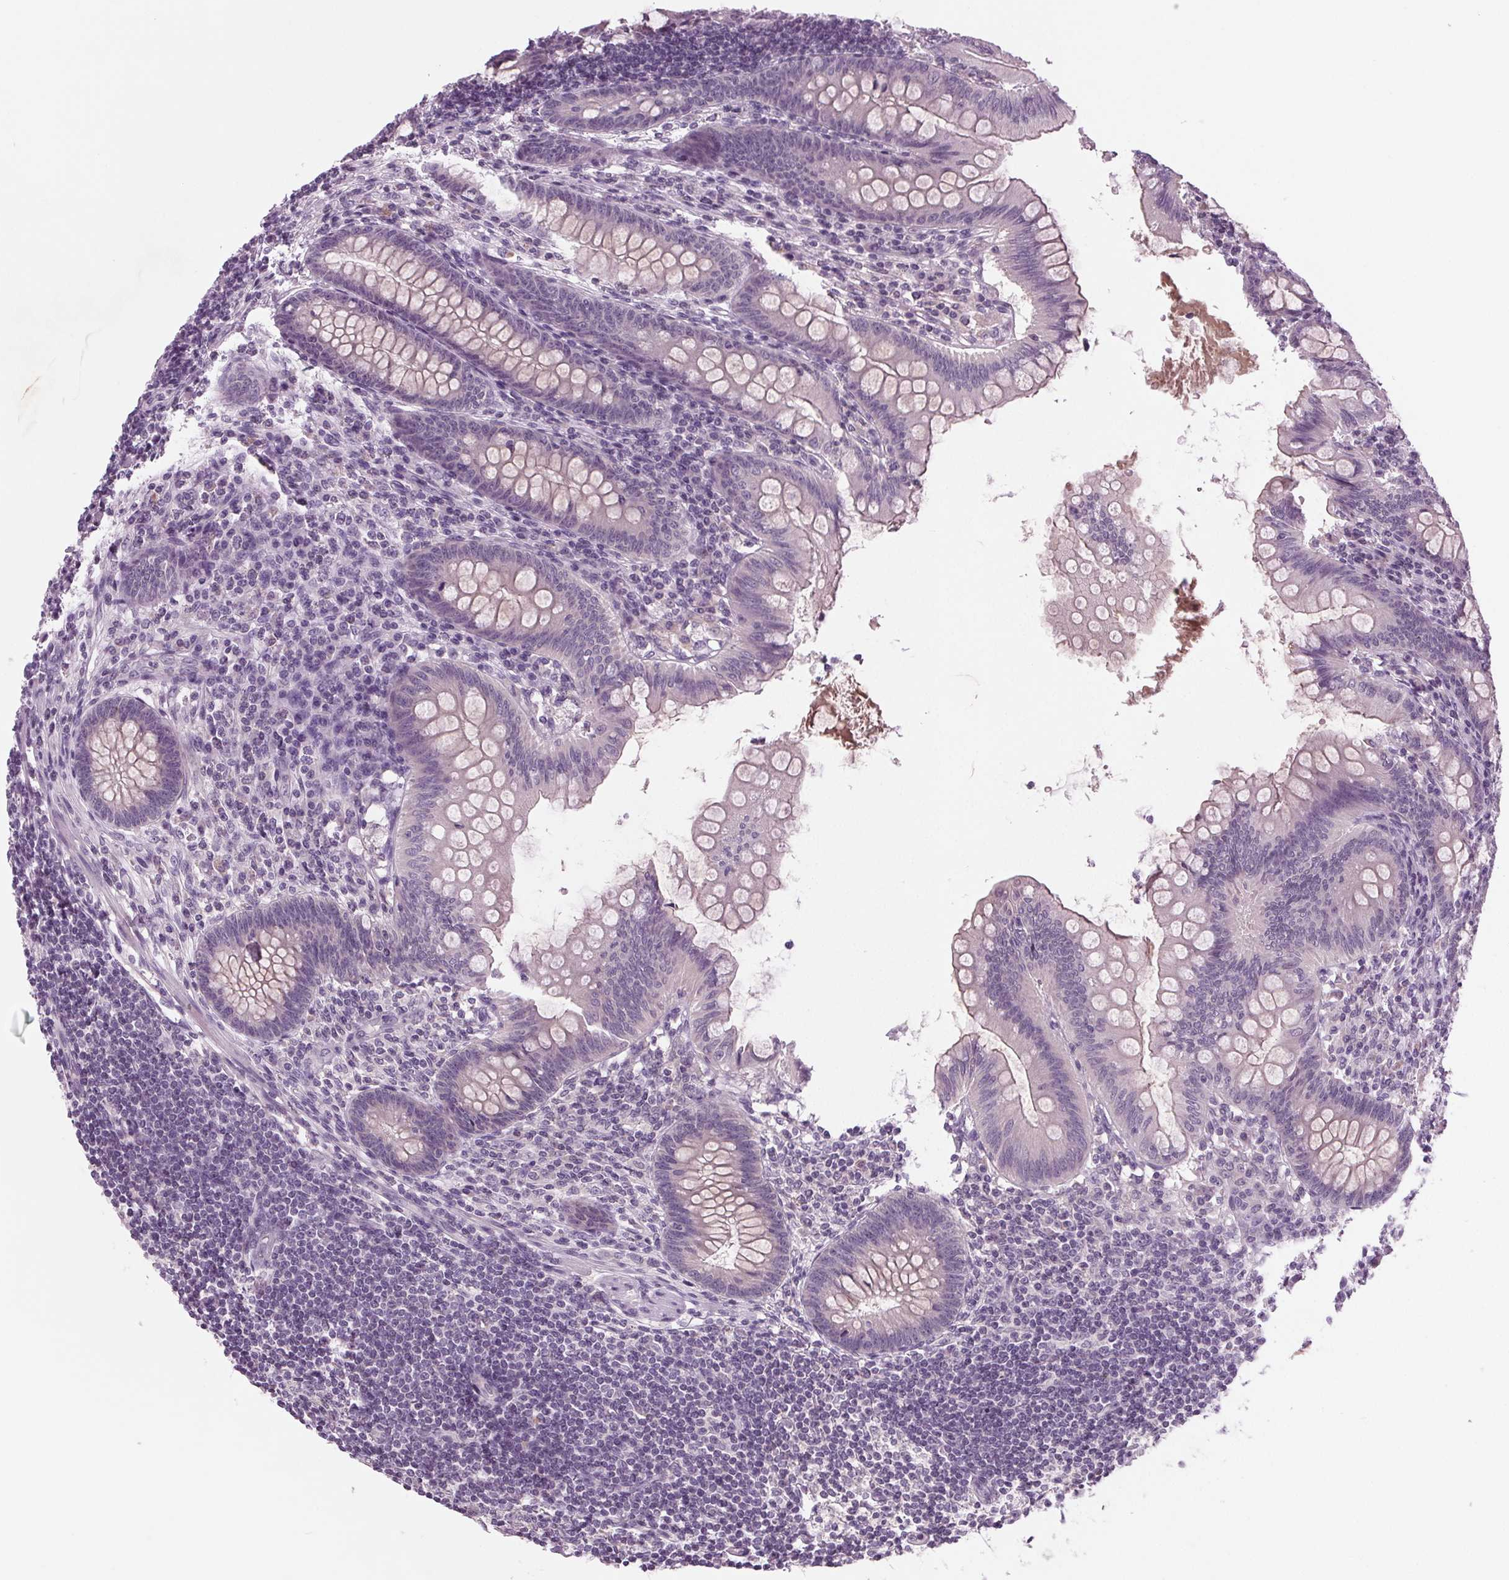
{"staining": {"intensity": "negative", "quantity": "none", "location": "none"}, "tissue": "appendix", "cell_type": "Glandular cells", "image_type": "normal", "snomed": [{"axis": "morphology", "description": "Normal tissue, NOS"}, {"axis": "topography", "description": "Appendix"}], "caption": "Protein analysis of normal appendix displays no significant expression in glandular cells.", "gene": "BHLHE22", "patient": {"sex": "female", "age": 57}}